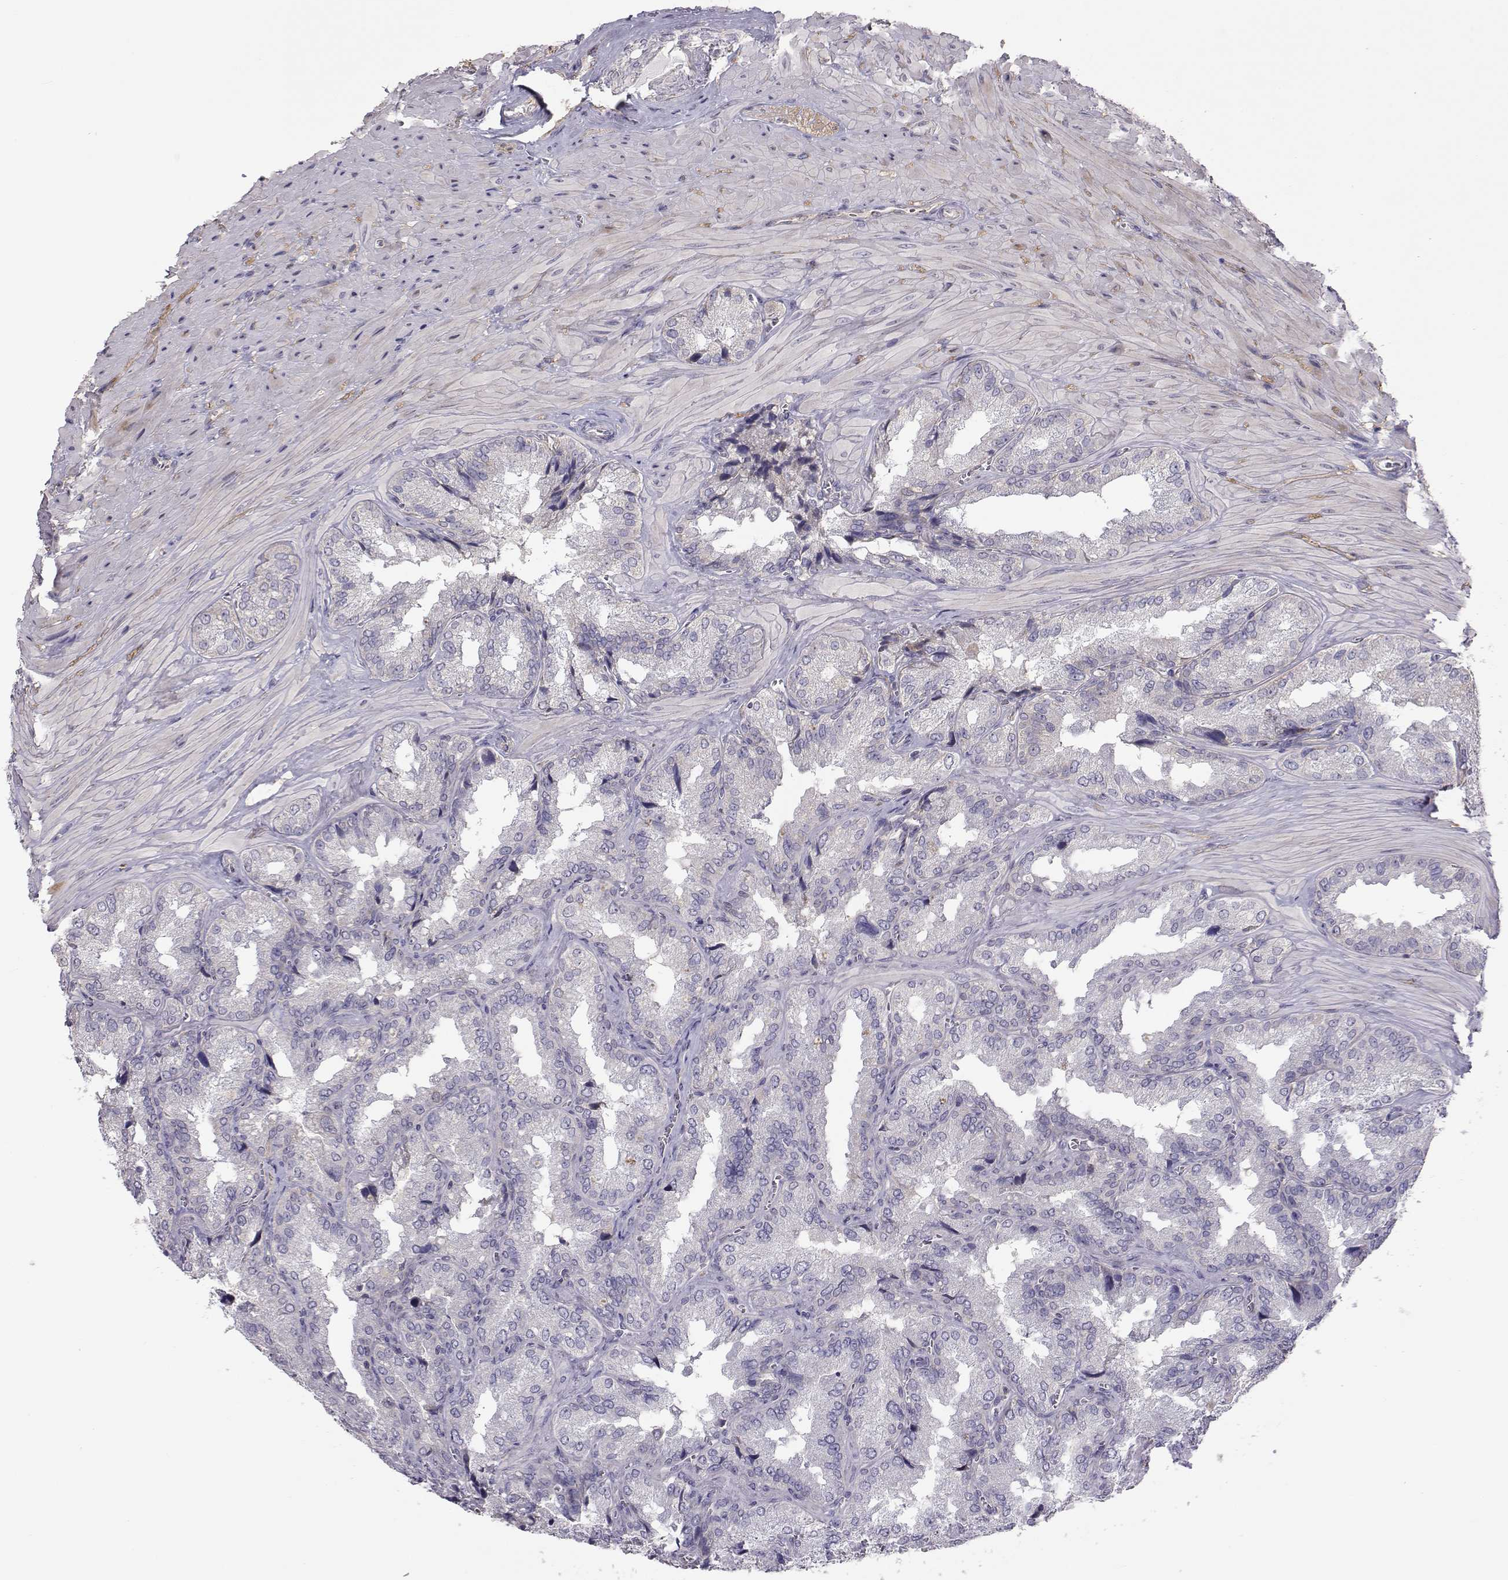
{"staining": {"intensity": "negative", "quantity": "none", "location": "none"}, "tissue": "seminal vesicle", "cell_type": "Glandular cells", "image_type": "normal", "snomed": [{"axis": "morphology", "description": "Normal tissue, NOS"}, {"axis": "topography", "description": "Seminal veicle"}], "caption": "Protein analysis of unremarkable seminal vesicle exhibits no significant staining in glandular cells.", "gene": "NCAM2", "patient": {"sex": "male", "age": 37}}